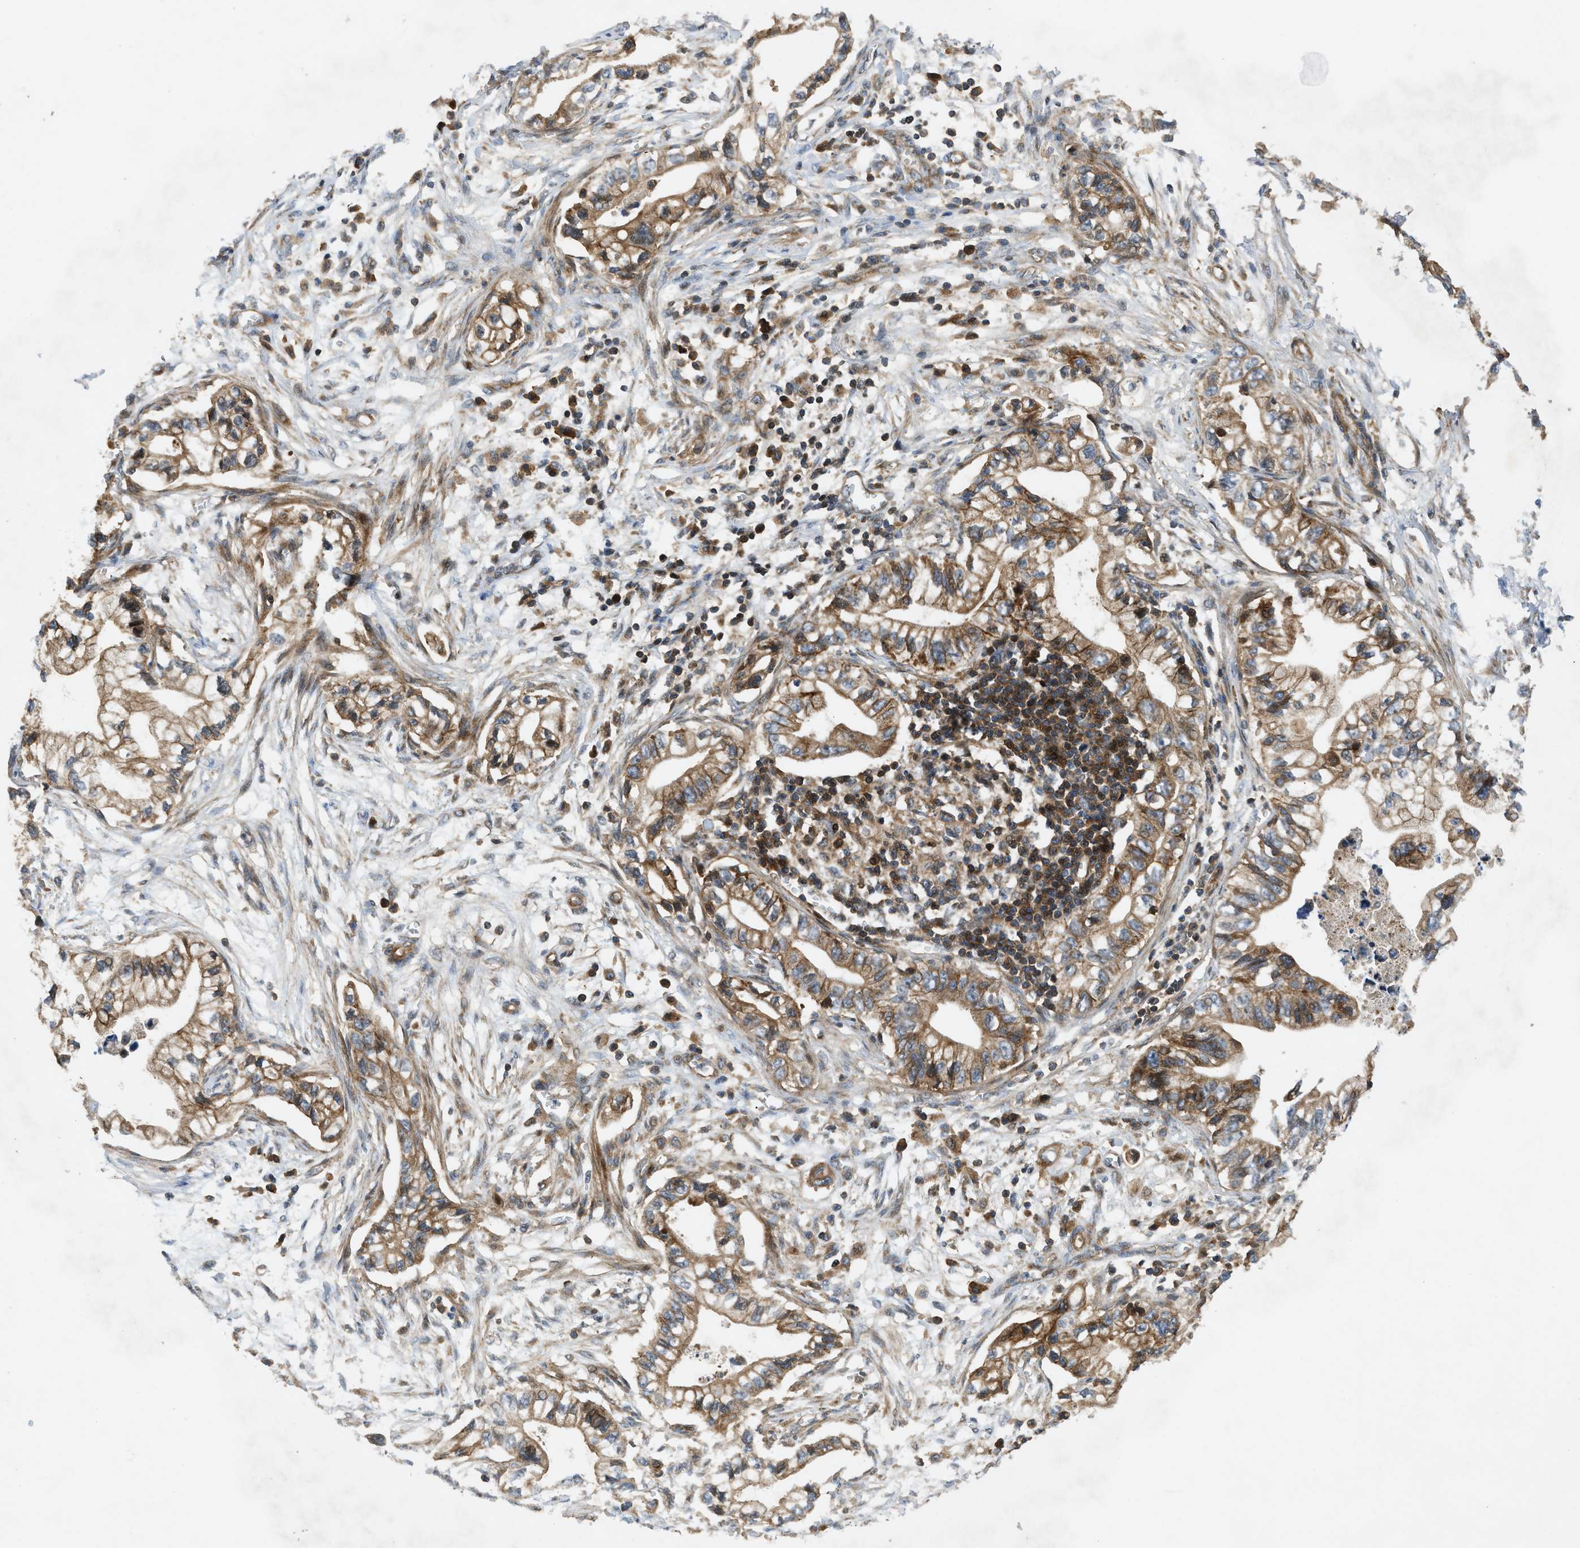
{"staining": {"intensity": "moderate", "quantity": ">75%", "location": "cytoplasmic/membranous"}, "tissue": "pancreatic cancer", "cell_type": "Tumor cells", "image_type": "cancer", "snomed": [{"axis": "morphology", "description": "Adenocarcinoma, NOS"}, {"axis": "topography", "description": "Pancreas"}], "caption": "A photomicrograph showing moderate cytoplasmic/membranous expression in approximately >75% of tumor cells in pancreatic adenocarcinoma, as visualized by brown immunohistochemical staining.", "gene": "CNNM3", "patient": {"sex": "male", "age": 56}}